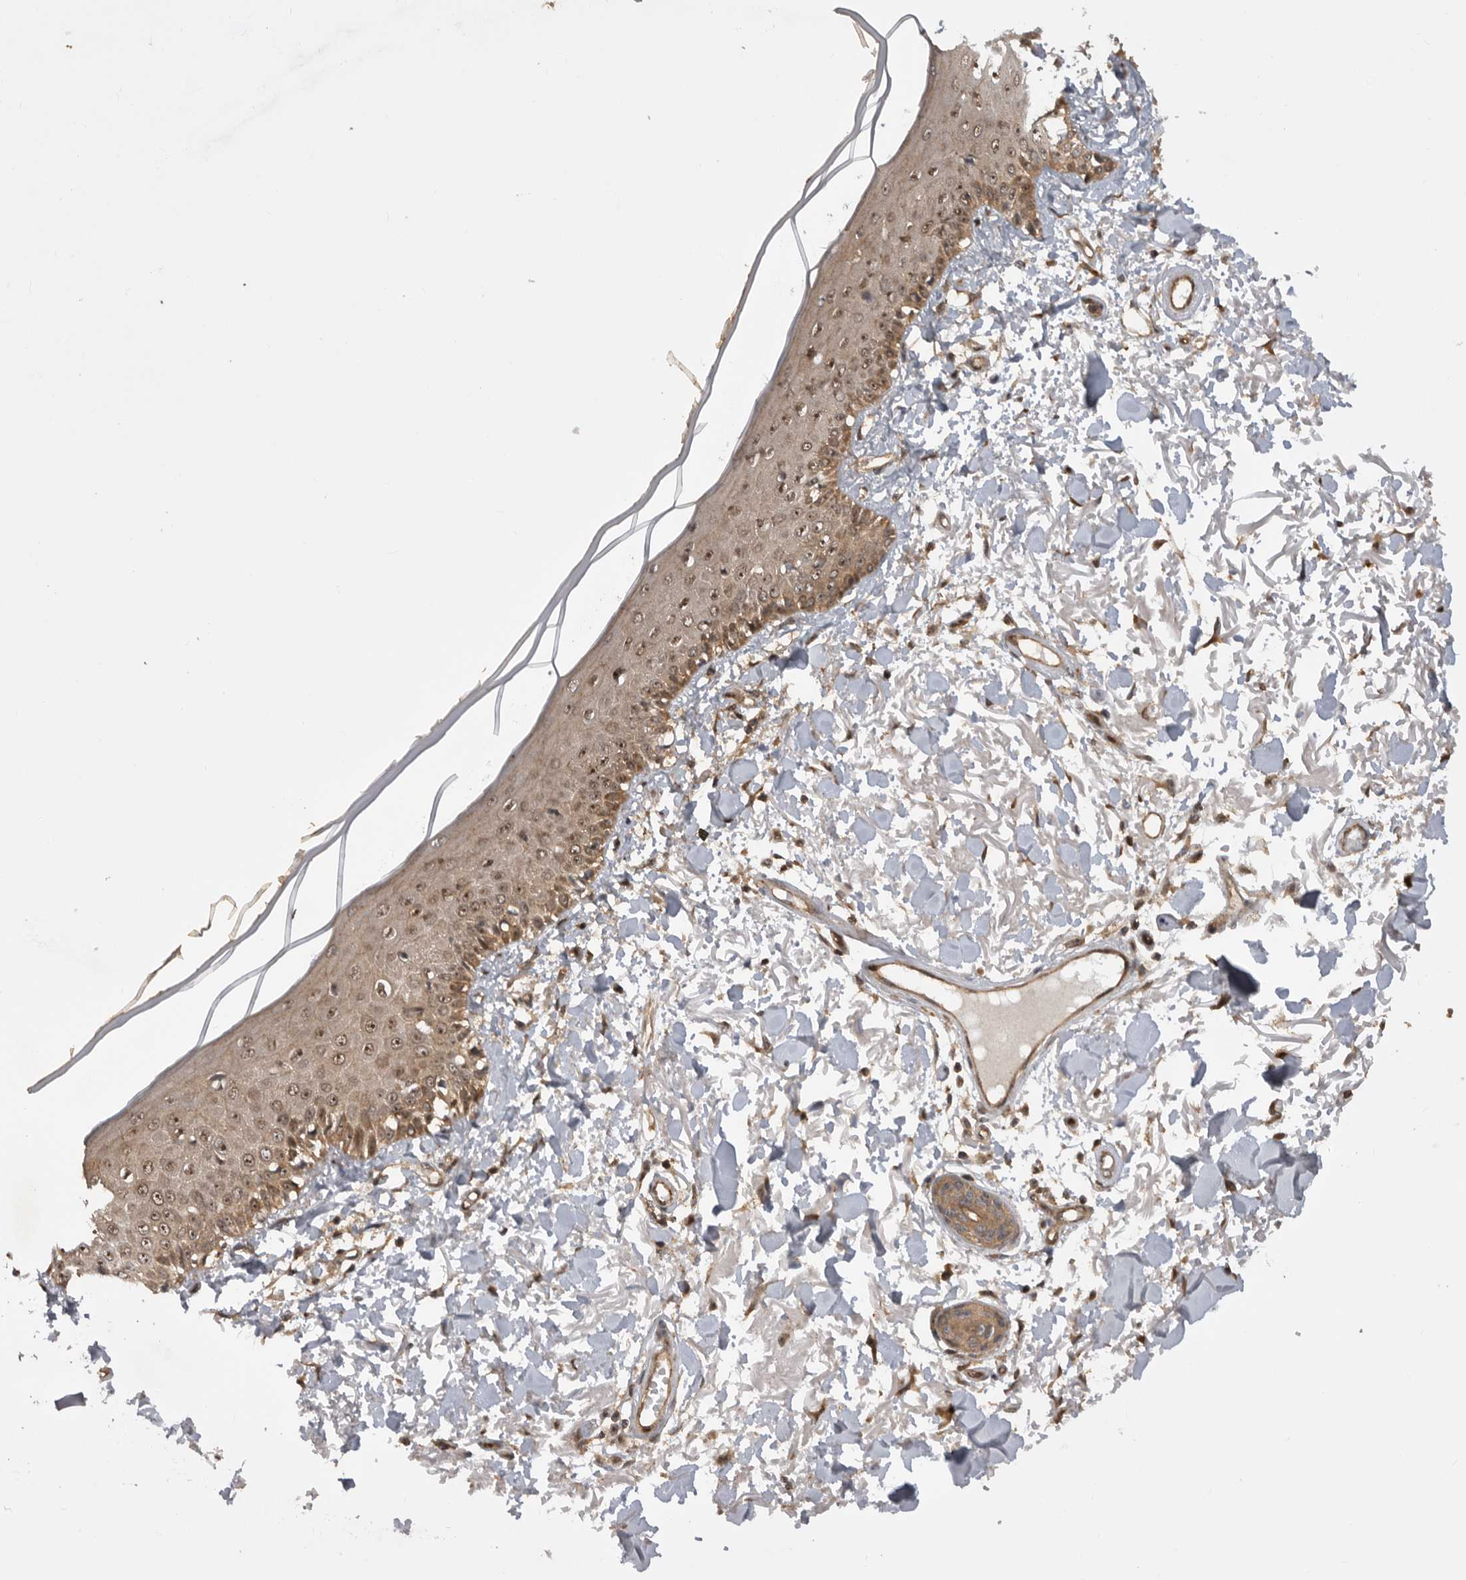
{"staining": {"intensity": "moderate", "quantity": ">75%", "location": "cytoplasmic/membranous,nuclear"}, "tissue": "skin", "cell_type": "Fibroblasts", "image_type": "normal", "snomed": [{"axis": "morphology", "description": "Normal tissue, NOS"}, {"axis": "morphology", "description": "Squamous cell carcinoma, NOS"}, {"axis": "topography", "description": "Skin"}, {"axis": "topography", "description": "Peripheral nerve tissue"}], "caption": "The photomicrograph shows immunohistochemical staining of unremarkable skin. There is moderate cytoplasmic/membranous,nuclear expression is seen in approximately >75% of fibroblasts. Using DAB (3,3'-diaminobenzidine) (brown) and hematoxylin (blue) stains, captured at high magnification using brightfield microscopy.", "gene": "DHDDS", "patient": {"sex": "male", "age": 83}}